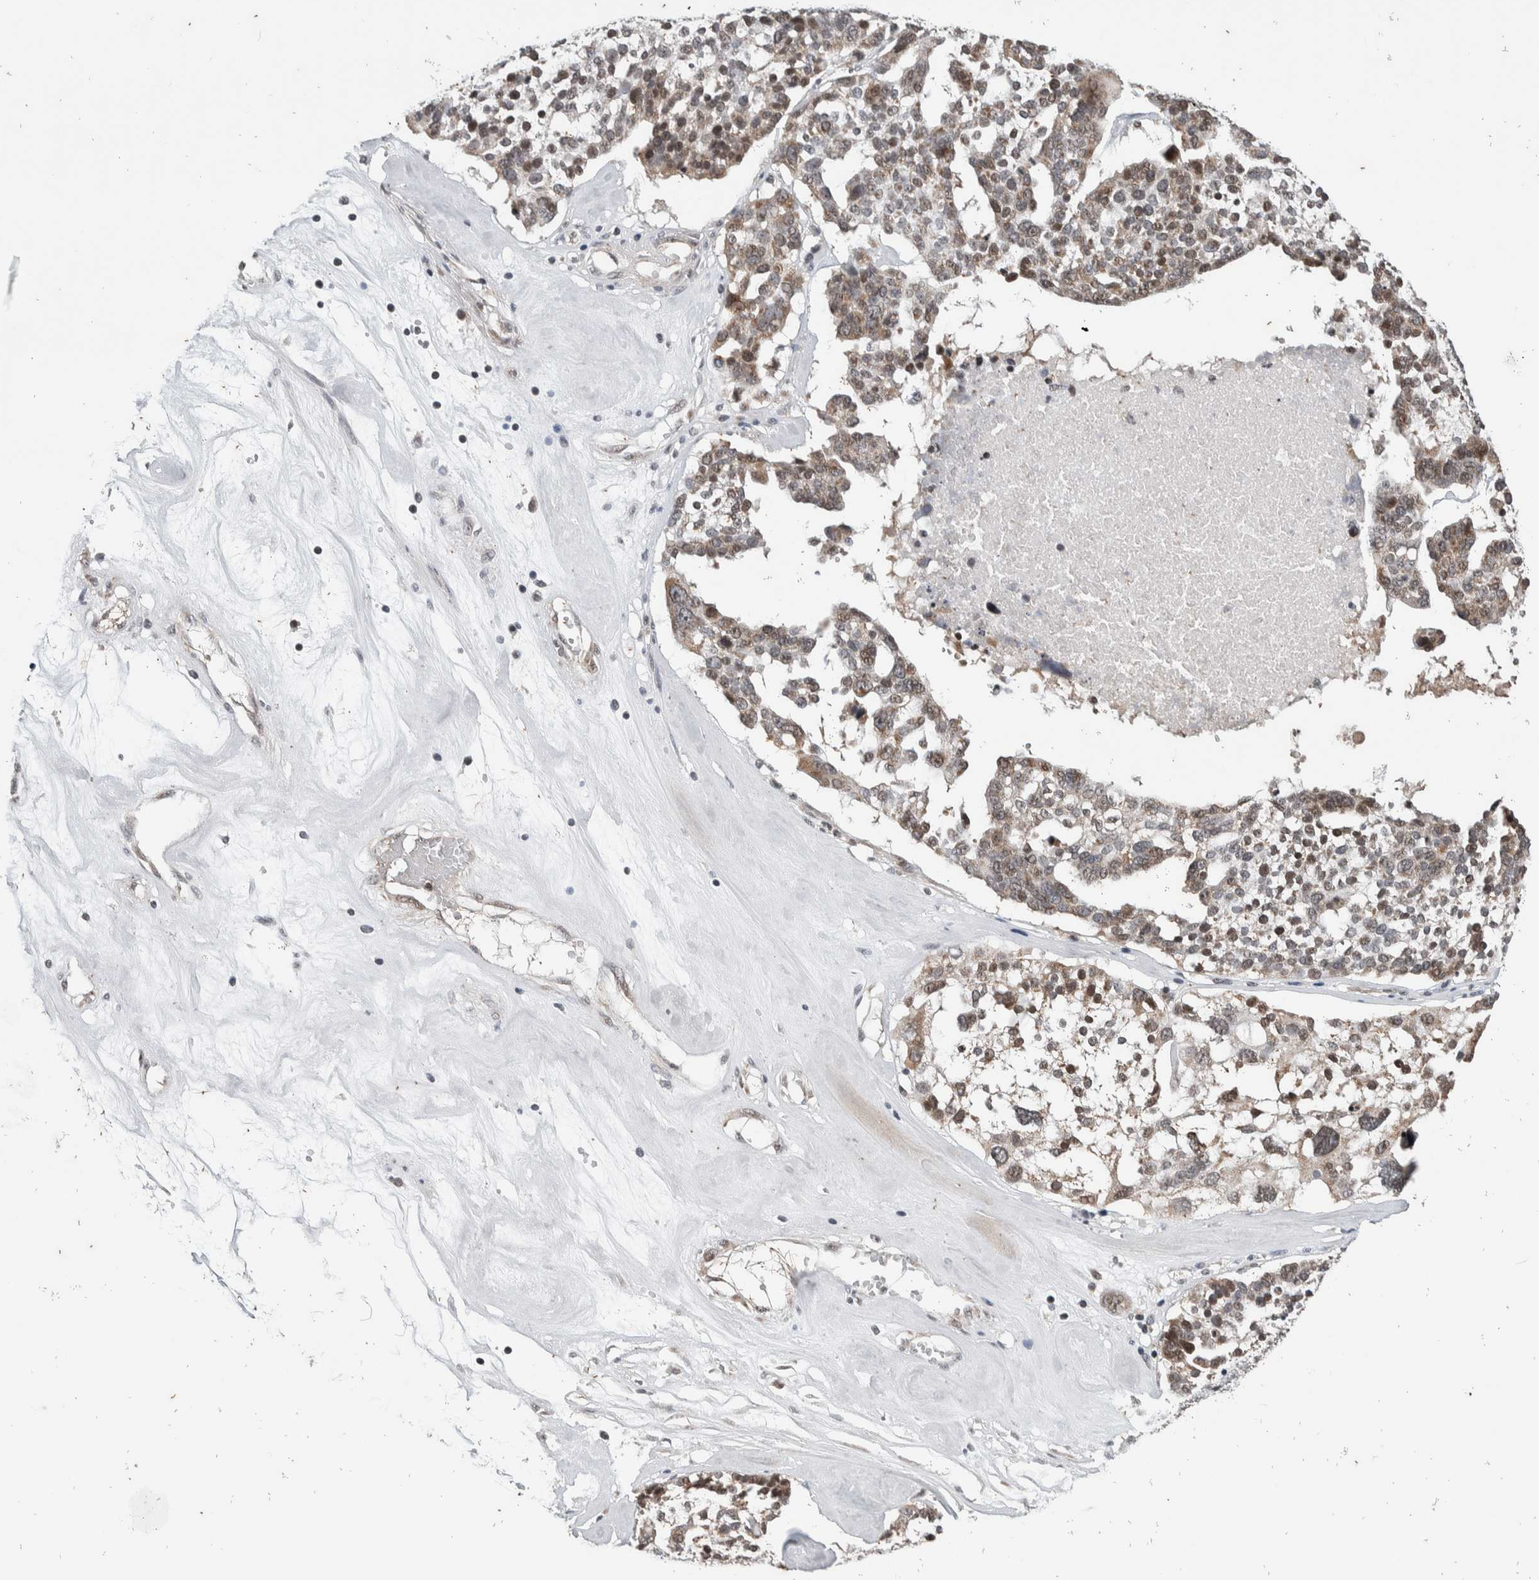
{"staining": {"intensity": "weak", "quantity": "25%-75%", "location": "cytoplasmic/membranous"}, "tissue": "ovarian cancer", "cell_type": "Tumor cells", "image_type": "cancer", "snomed": [{"axis": "morphology", "description": "Cystadenocarcinoma, serous, NOS"}, {"axis": "topography", "description": "Ovary"}], "caption": "There is low levels of weak cytoplasmic/membranous staining in tumor cells of ovarian cancer, as demonstrated by immunohistochemical staining (brown color).", "gene": "ATXN7L1", "patient": {"sex": "female", "age": 59}}